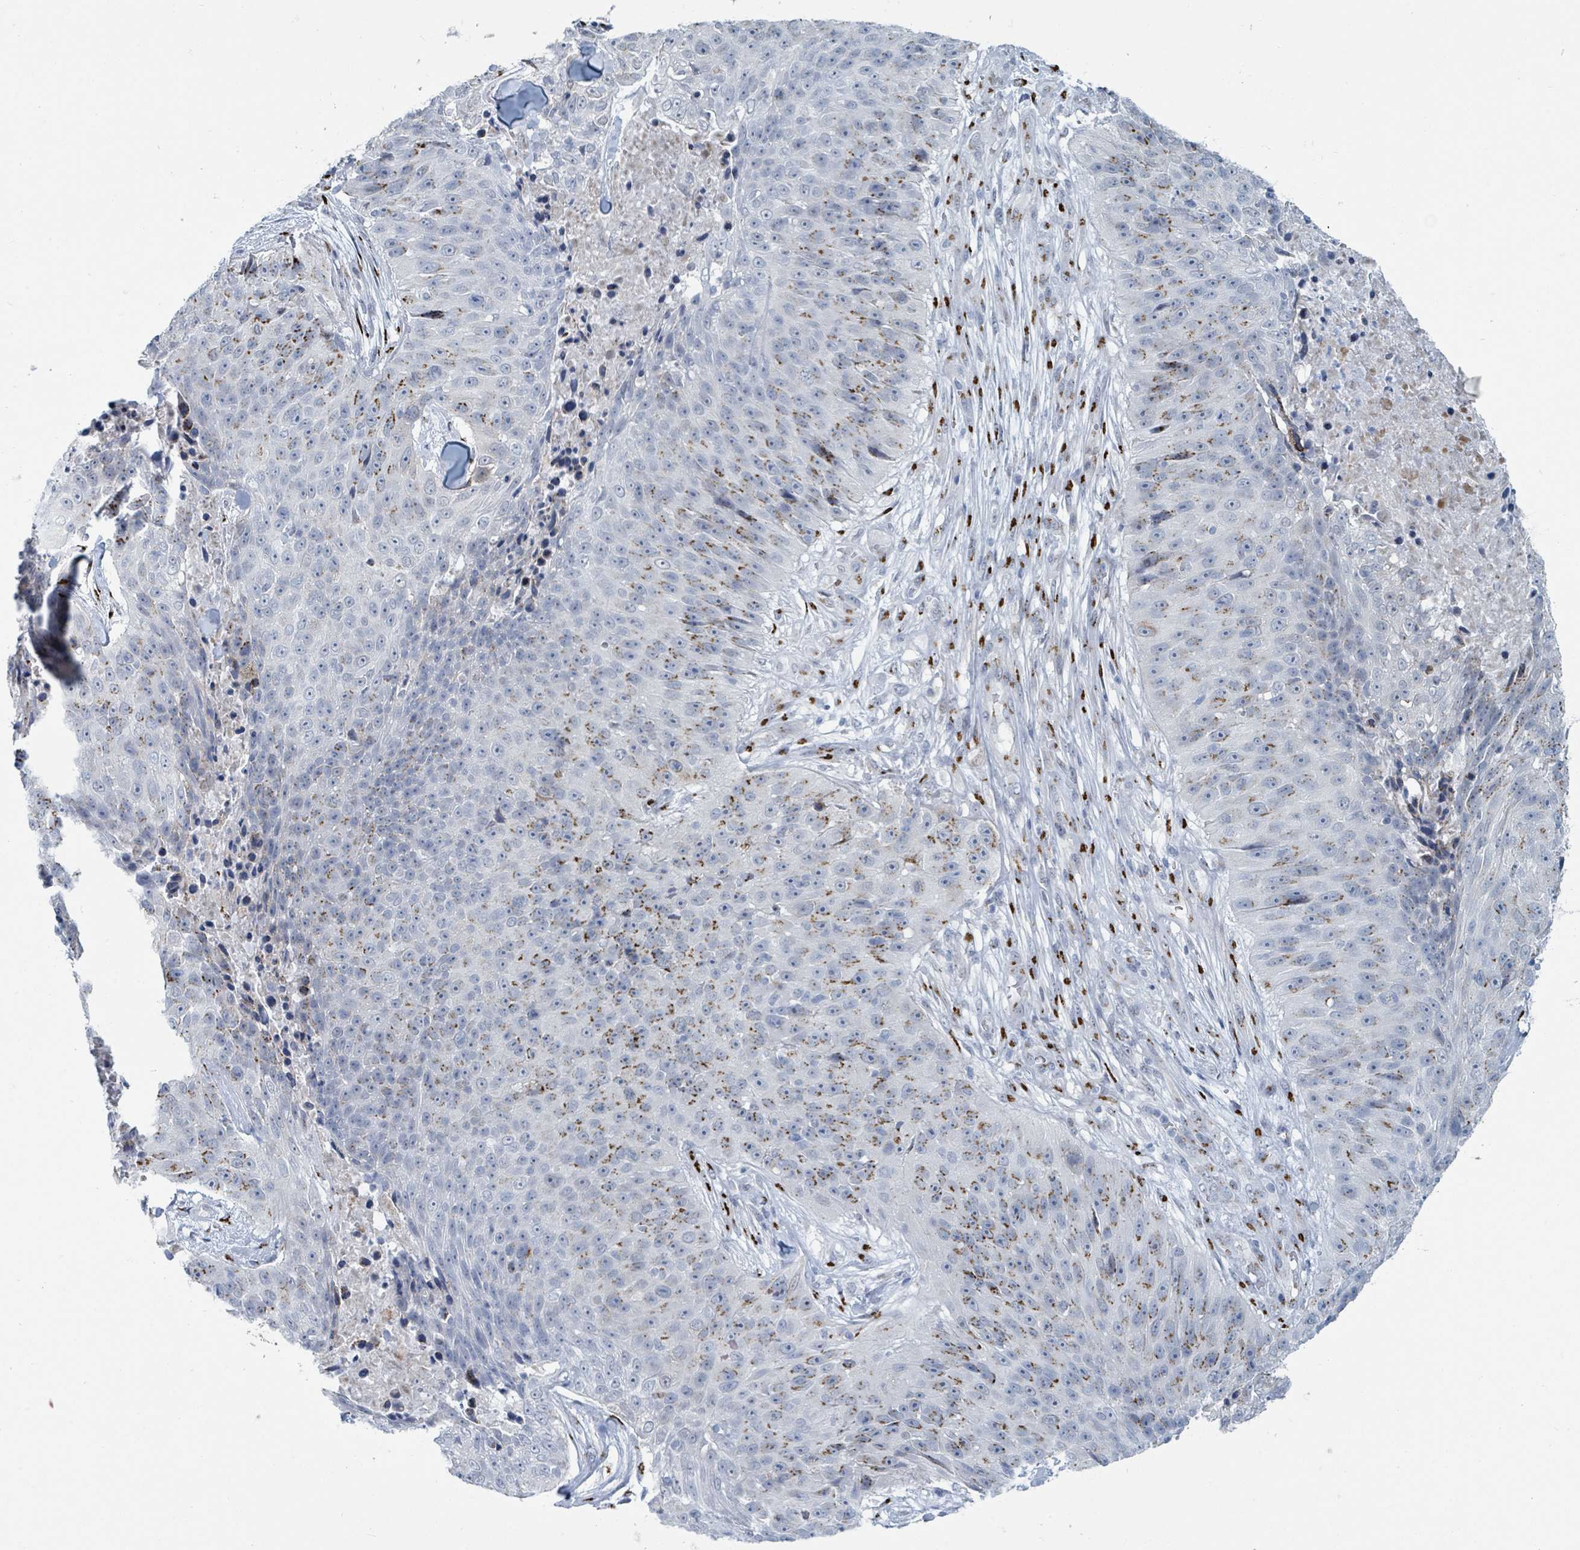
{"staining": {"intensity": "moderate", "quantity": "25%-75%", "location": "cytoplasmic/membranous"}, "tissue": "skin cancer", "cell_type": "Tumor cells", "image_type": "cancer", "snomed": [{"axis": "morphology", "description": "Squamous cell carcinoma, NOS"}, {"axis": "topography", "description": "Skin"}], "caption": "About 25%-75% of tumor cells in human squamous cell carcinoma (skin) reveal moderate cytoplasmic/membranous protein expression as visualized by brown immunohistochemical staining.", "gene": "DCAF5", "patient": {"sex": "female", "age": 87}}